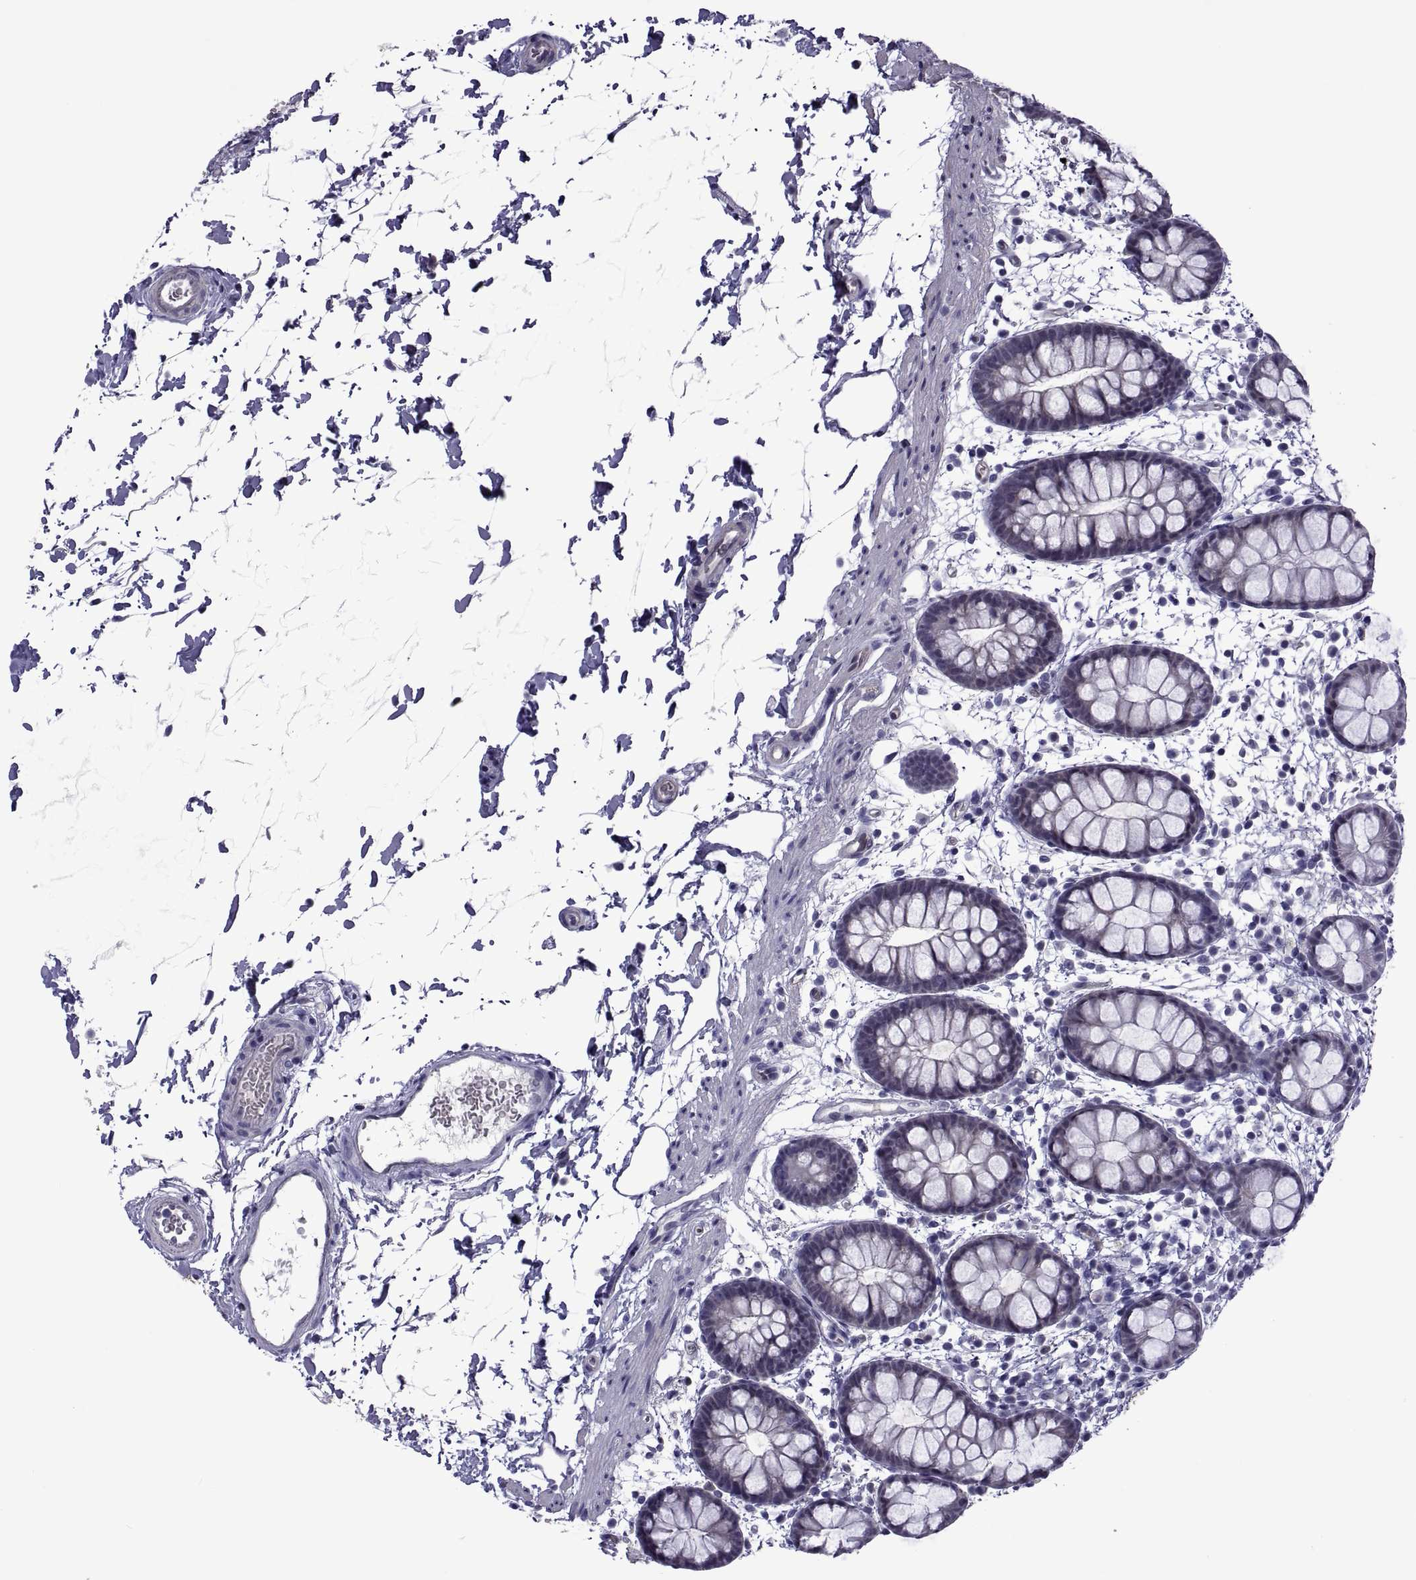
{"staining": {"intensity": "negative", "quantity": "none", "location": "none"}, "tissue": "rectum", "cell_type": "Glandular cells", "image_type": "normal", "snomed": [{"axis": "morphology", "description": "Normal tissue, NOS"}, {"axis": "topography", "description": "Rectum"}], "caption": "This is an immunohistochemistry micrograph of normal rectum. There is no expression in glandular cells.", "gene": "LCN9", "patient": {"sex": "male", "age": 57}}